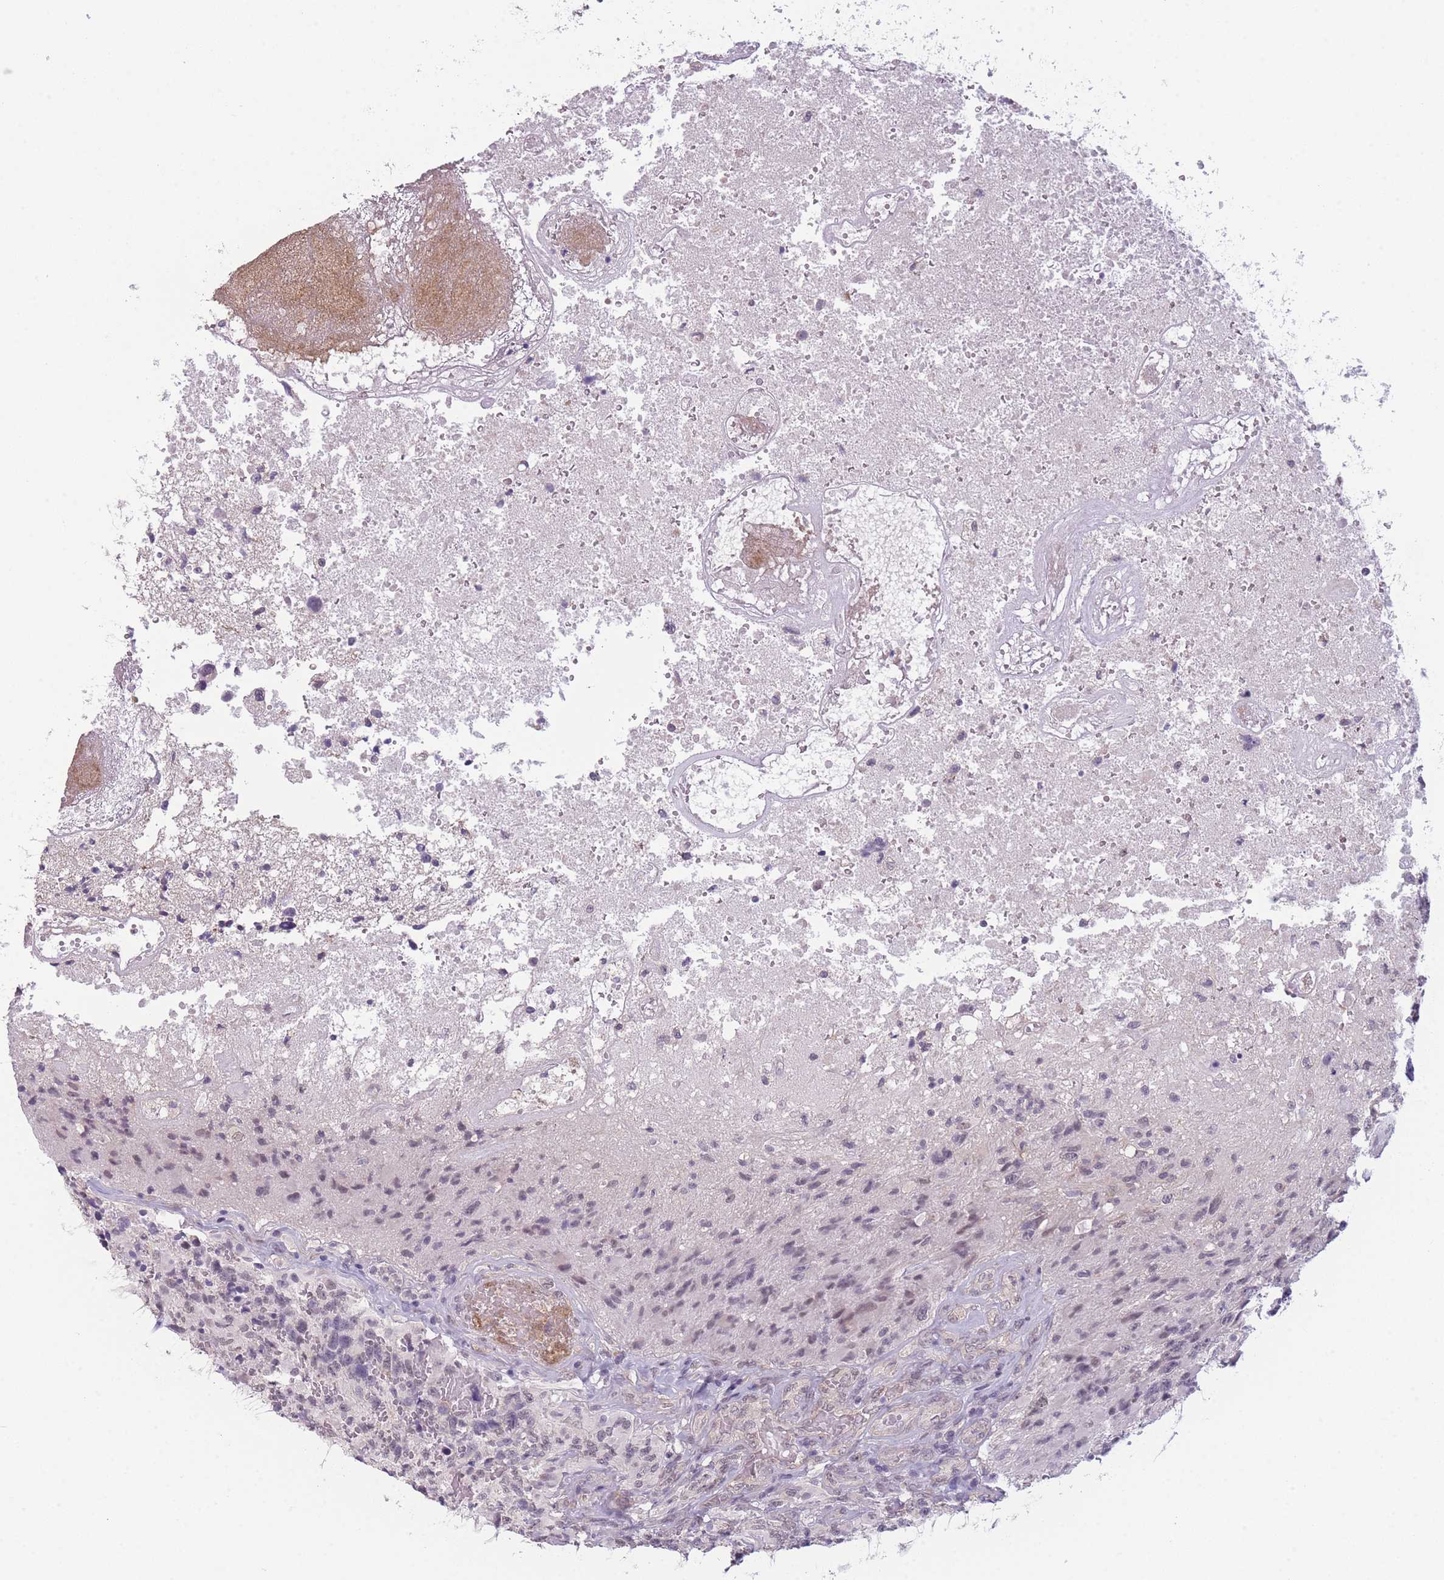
{"staining": {"intensity": "negative", "quantity": "none", "location": "none"}, "tissue": "glioma", "cell_type": "Tumor cells", "image_type": "cancer", "snomed": [{"axis": "morphology", "description": "Glioma, malignant, High grade"}, {"axis": "topography", "description": "Brain"}], "caption": "Histopathology image shows no protein positivity in tumor cells of high-grade glioma (malignant) tissue.", "gene": "SIN3B", "patient": {"sex": "male", "age": 76}}